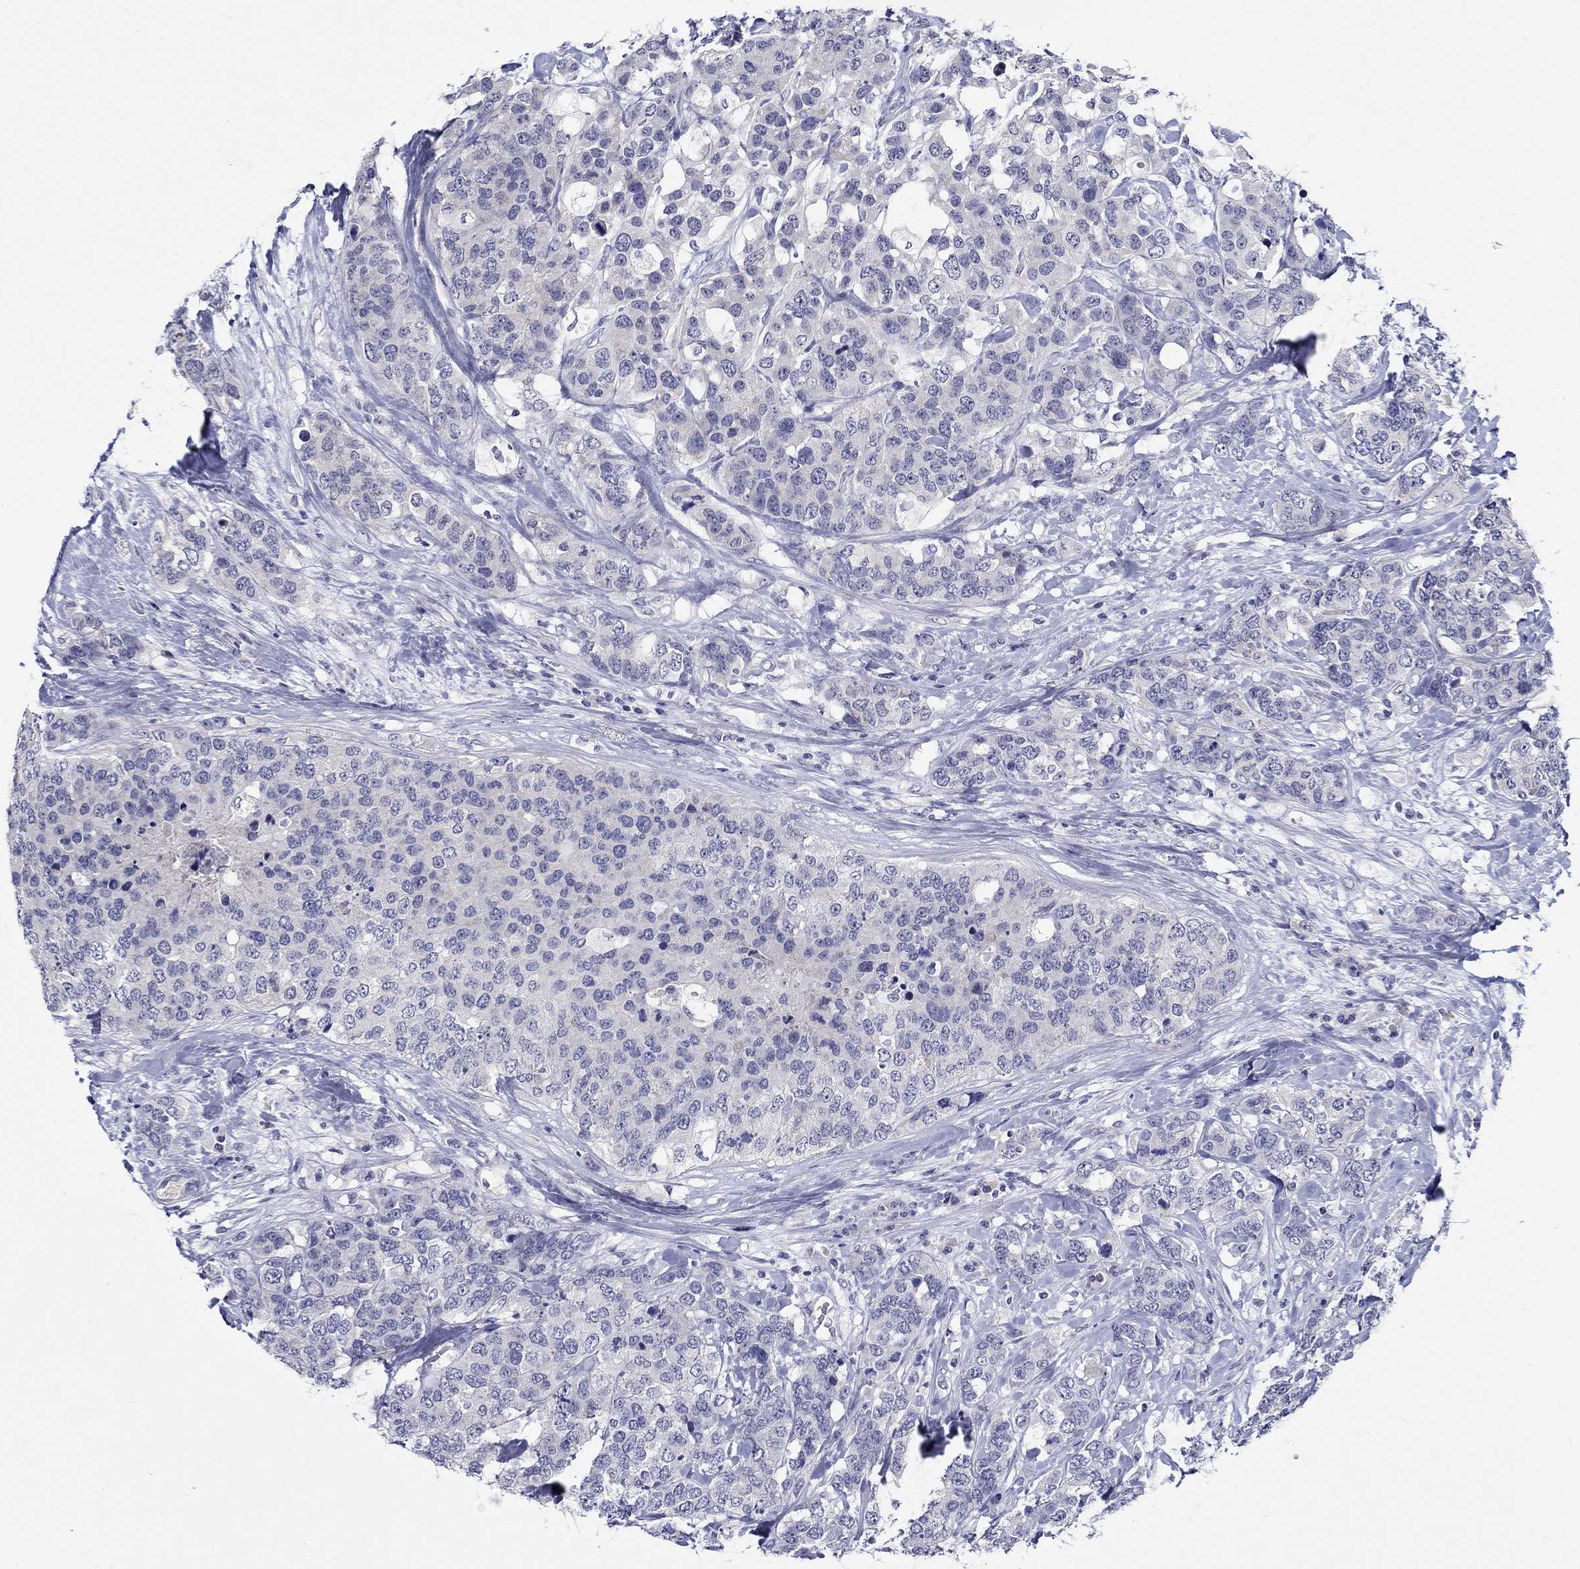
{"staining": {"intensity": "negative", "quantity": "none", "location": "none"}, "tissue": "breast cancer", "cell_type": "Tumor cells", "image_type": "cancer", "snomed": [{"axis": "morphology", "description": "Lobular carcinoma"}, {"axis": "topography", "description": "Breast"}], "caption": "Immunohistochemistry (IHC) of breast cancer reveals no expression in tumor cells.", "gene": "SLC30A3", "patient": {"sex": "female", "age": 59}}